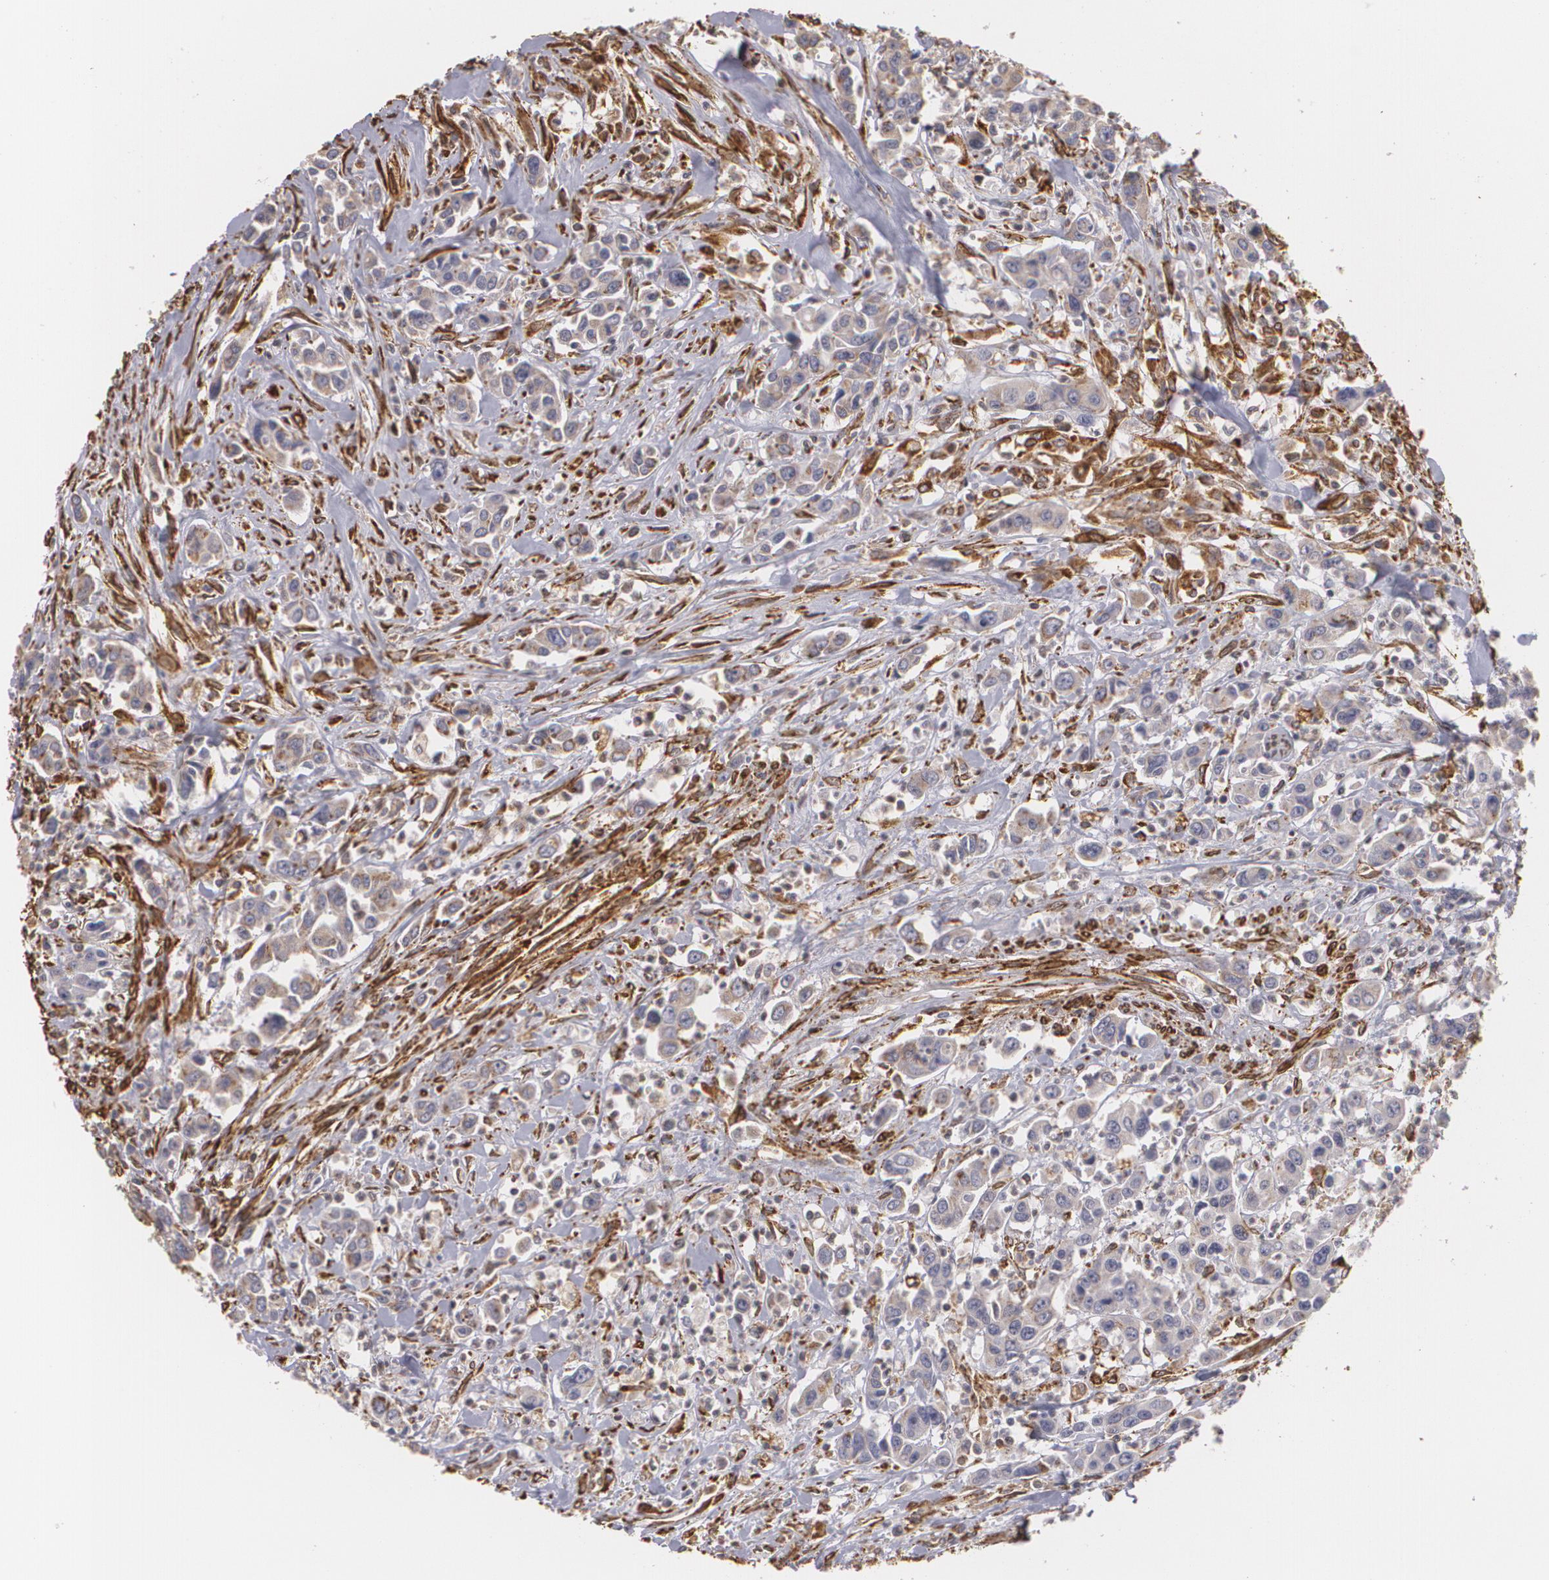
{"staining": {"intensity": "weak", "quantity": "25%-75%", "location": "cytoplasmic/membranous"}, "tissue": "urothelial cancer", "cell_type": "Tumor cells", "image_type": "cancer", "snomed": [{"axis": "morphology", "description": "Urothelial carcinoma, High grade"}, {"axis": "topography", "description": "Urinary bladder"}], "caption": "A high-resolution image shows IHC staining of high-grade urothelial carcinoma, which reveals weak cytoplasmic/membranous positivity in approximately 25%-75% of tumor cells.", "gene": "CYB5R3", "patient": {"sex": "male", "age": 86}}